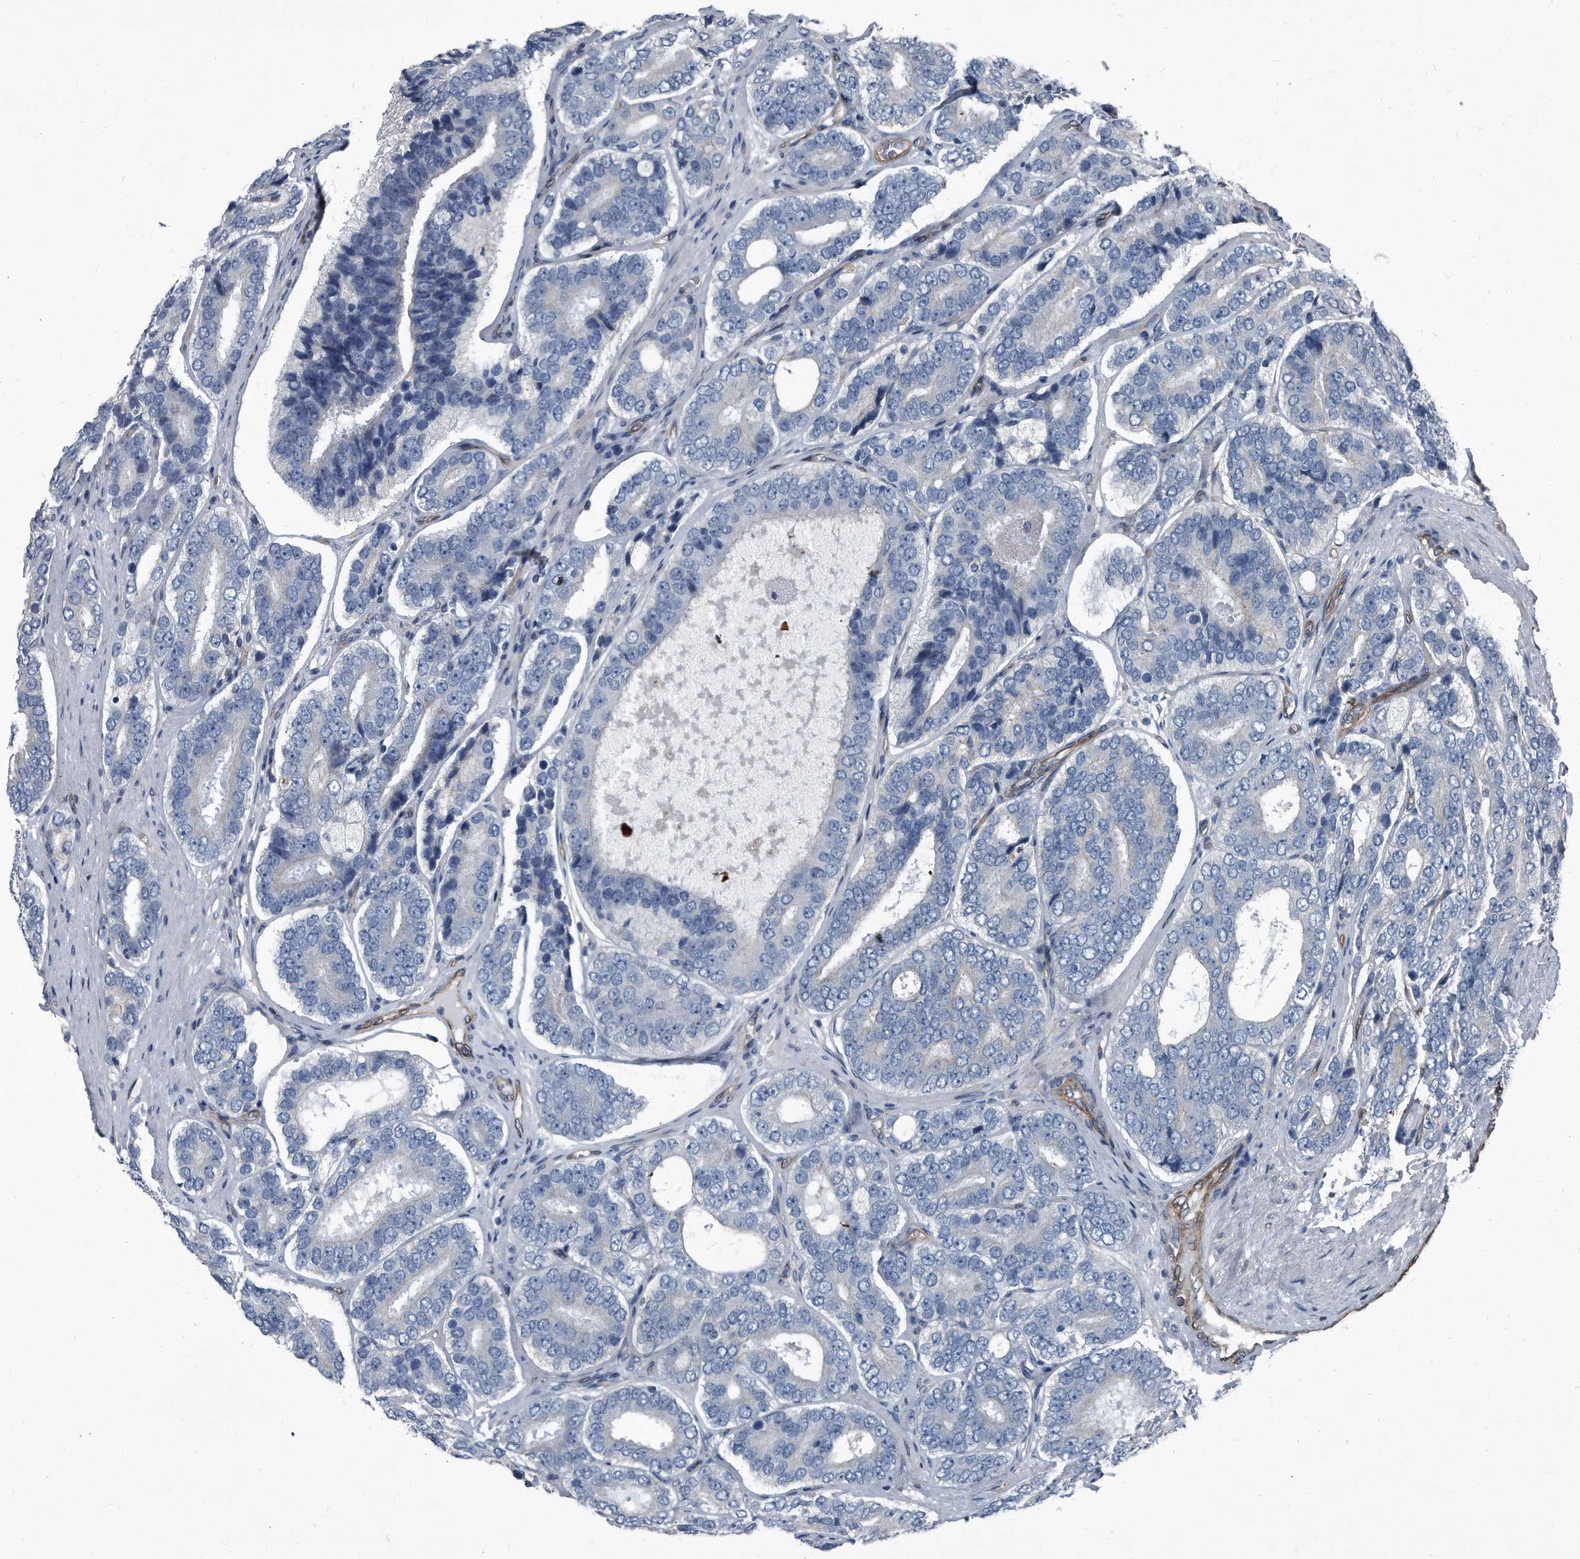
{"staining": {"intensity": "negative", "quantity": "none", "location": "none"}, "tissue": "prostate cancer", "cell_type": "Tumor cells", "image_type": "cancer", "snomed": [{"axis": "morphology", "description": "Adenocarcinoma, High grade"}, {"axis": "topography", "description": "Prostate"}], "caption": "Immunohistochemical staining of human high-grade adenocarcinoma (prostate) exhibits no significant staining in tumor cells.", "gene": "PLEC", "patient": {"sex": "male", "age": 56}}